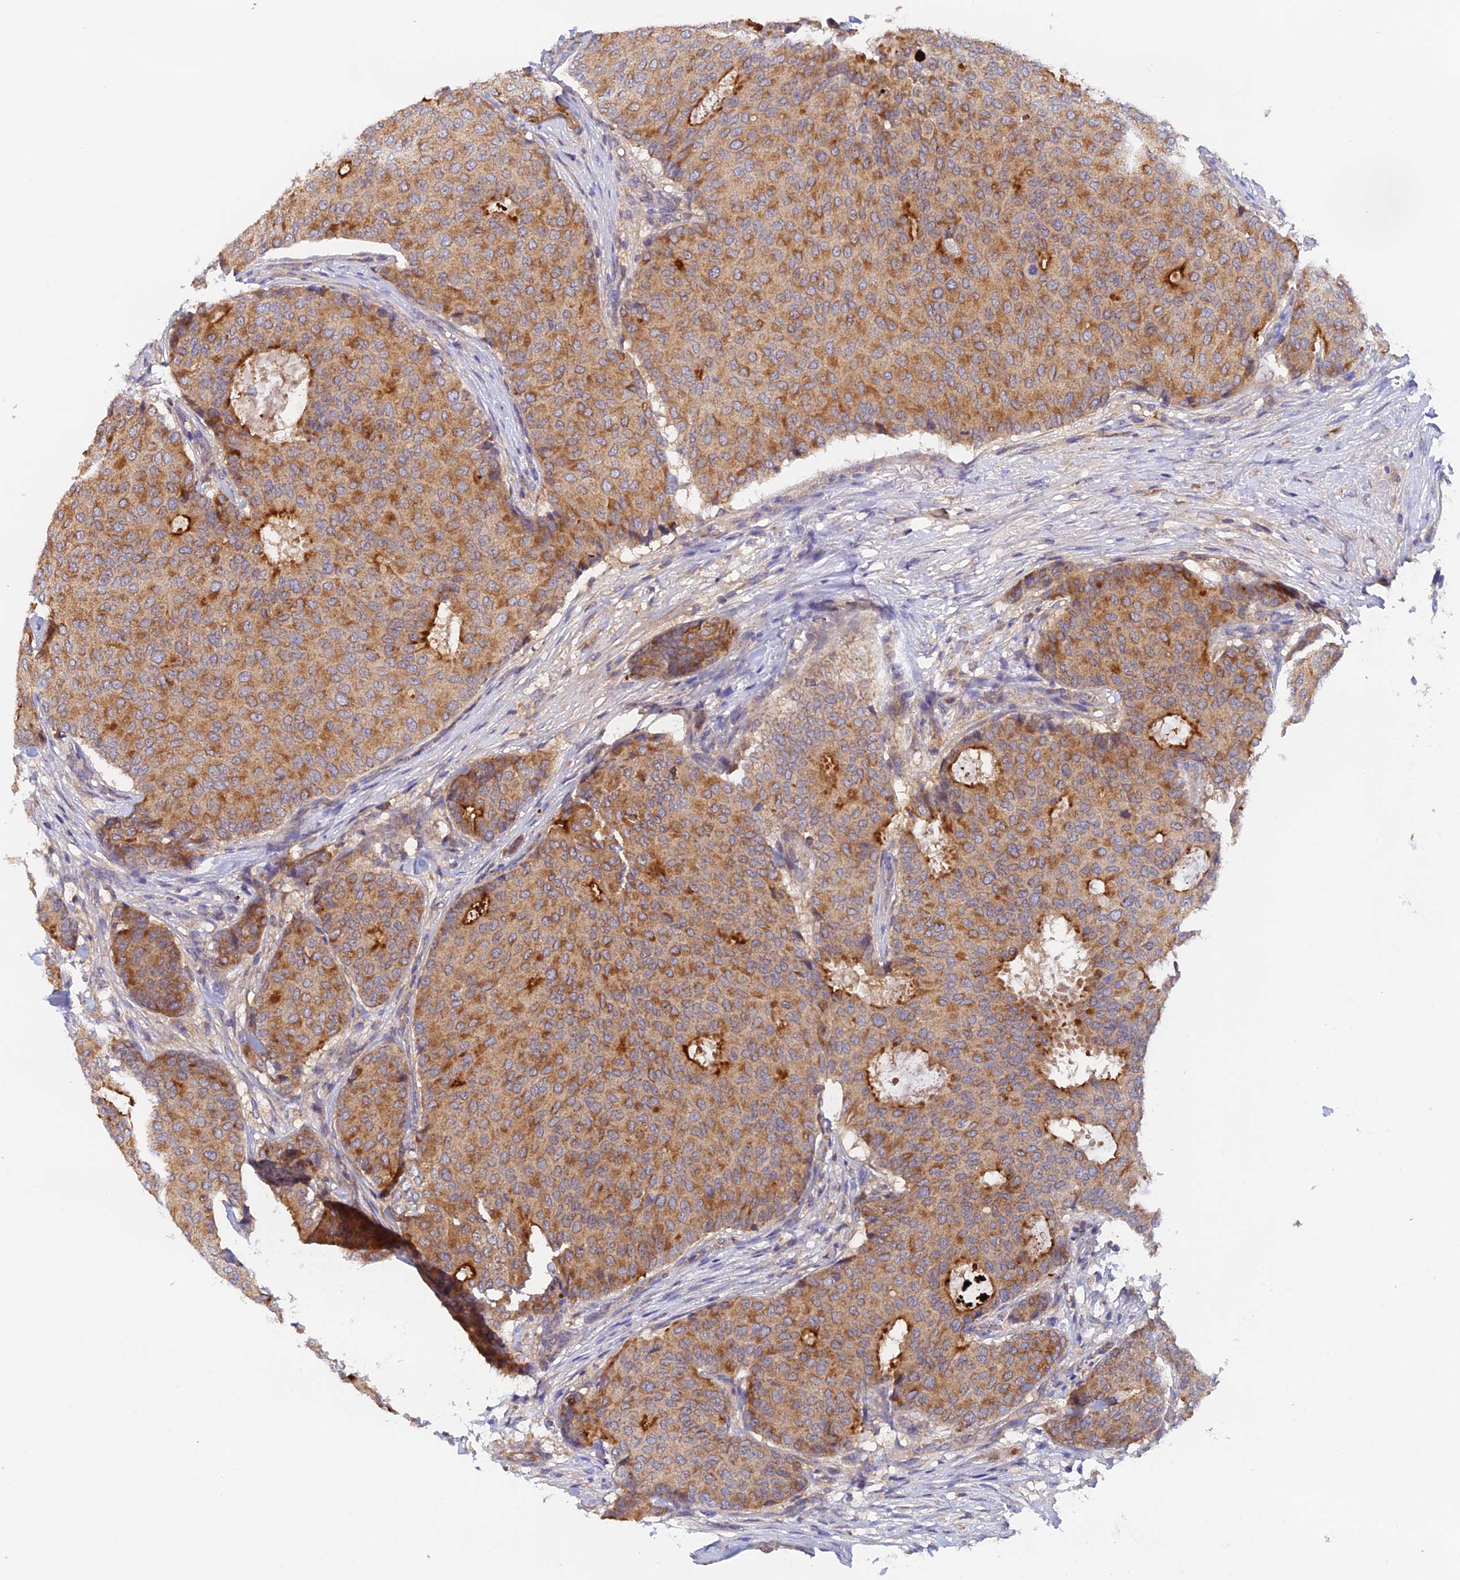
{"staining": {"intensity": "moderate", "quantity": ">75%", "location": "cytoplasmic/membranous"}, "tissue": "breast cancer", "cell_type": "Tumor cells", "image_type": "cancer", "snomed": [{"axis": "morphology", "description": "Duct carcinoma"}, {"axis": "topography", "description": "Breast"}], "caption": "A photomicrograph of human infiltrating ductal carcinoma (breast) stained for a protein shows moderate cytoplasmic/membranous brown staining in tumor cells.", "gene": "RANBP6", "patient": {"sex": "female", "age": 75}}